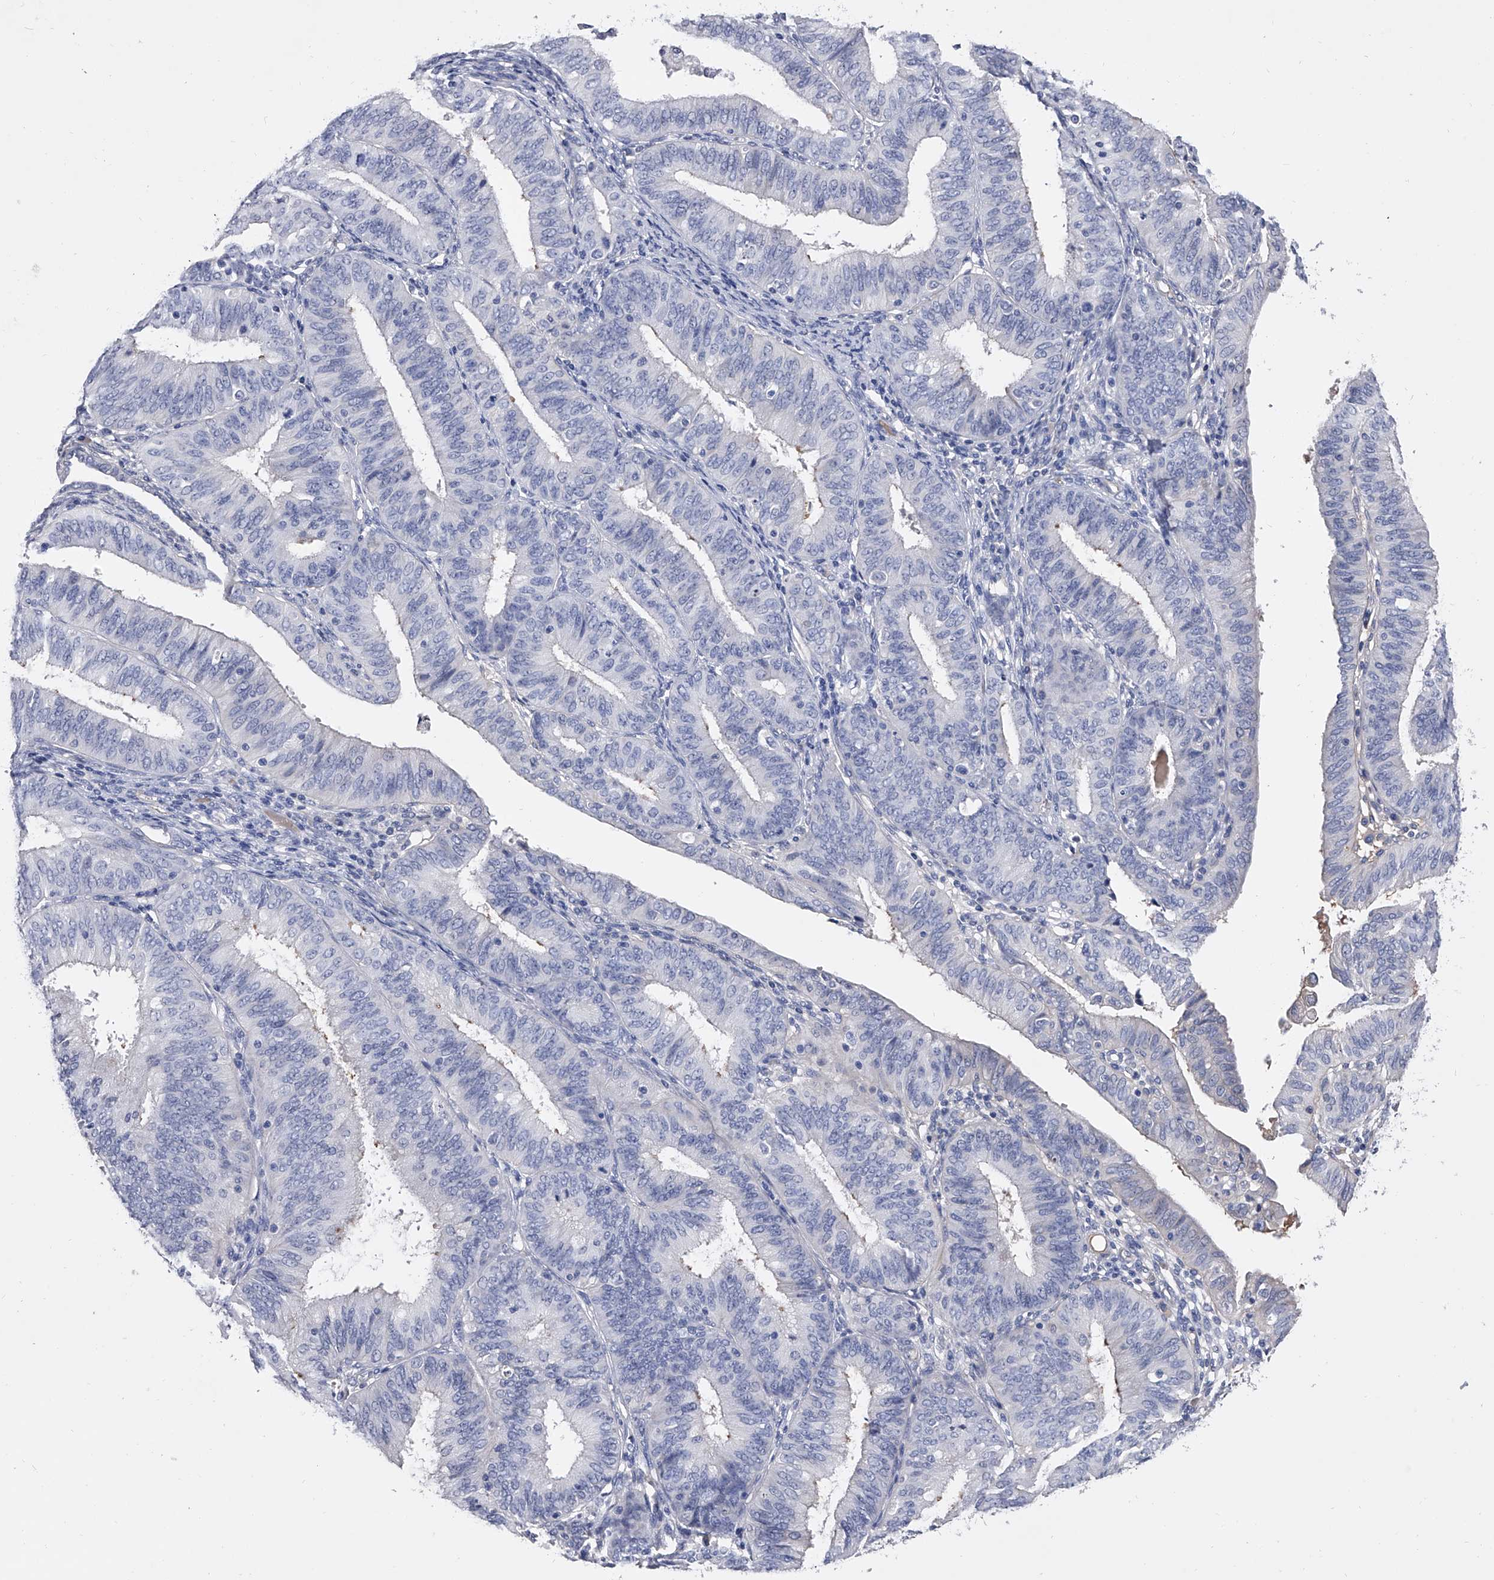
{"staining": {"intensity": "negative", "quantity": "none", "location": "none"}, "tissue": "endometrial cancer", "cell_type": "Tumor cells", "image_type": "cancer", "snomed": [{"axis": "morphology", "description": "Adenocarcinoma, NOS"}, {"axis": "topography", "description": "Endometrium"}], "caption": "High power microscopy photomicrograph of an IHC image of adenocarcinoma (endometrial), revealing no significant positivity in tumor cells. (Stains: DAB (3,3'-diaminobenzidine) immunohistochemistry (IHC) with hematoxylin counter stain, Microscopy: brightfield microscopy at high magnification).", "gene": "EFCAB7", "patient": {"sex": "female", "age": 51}}